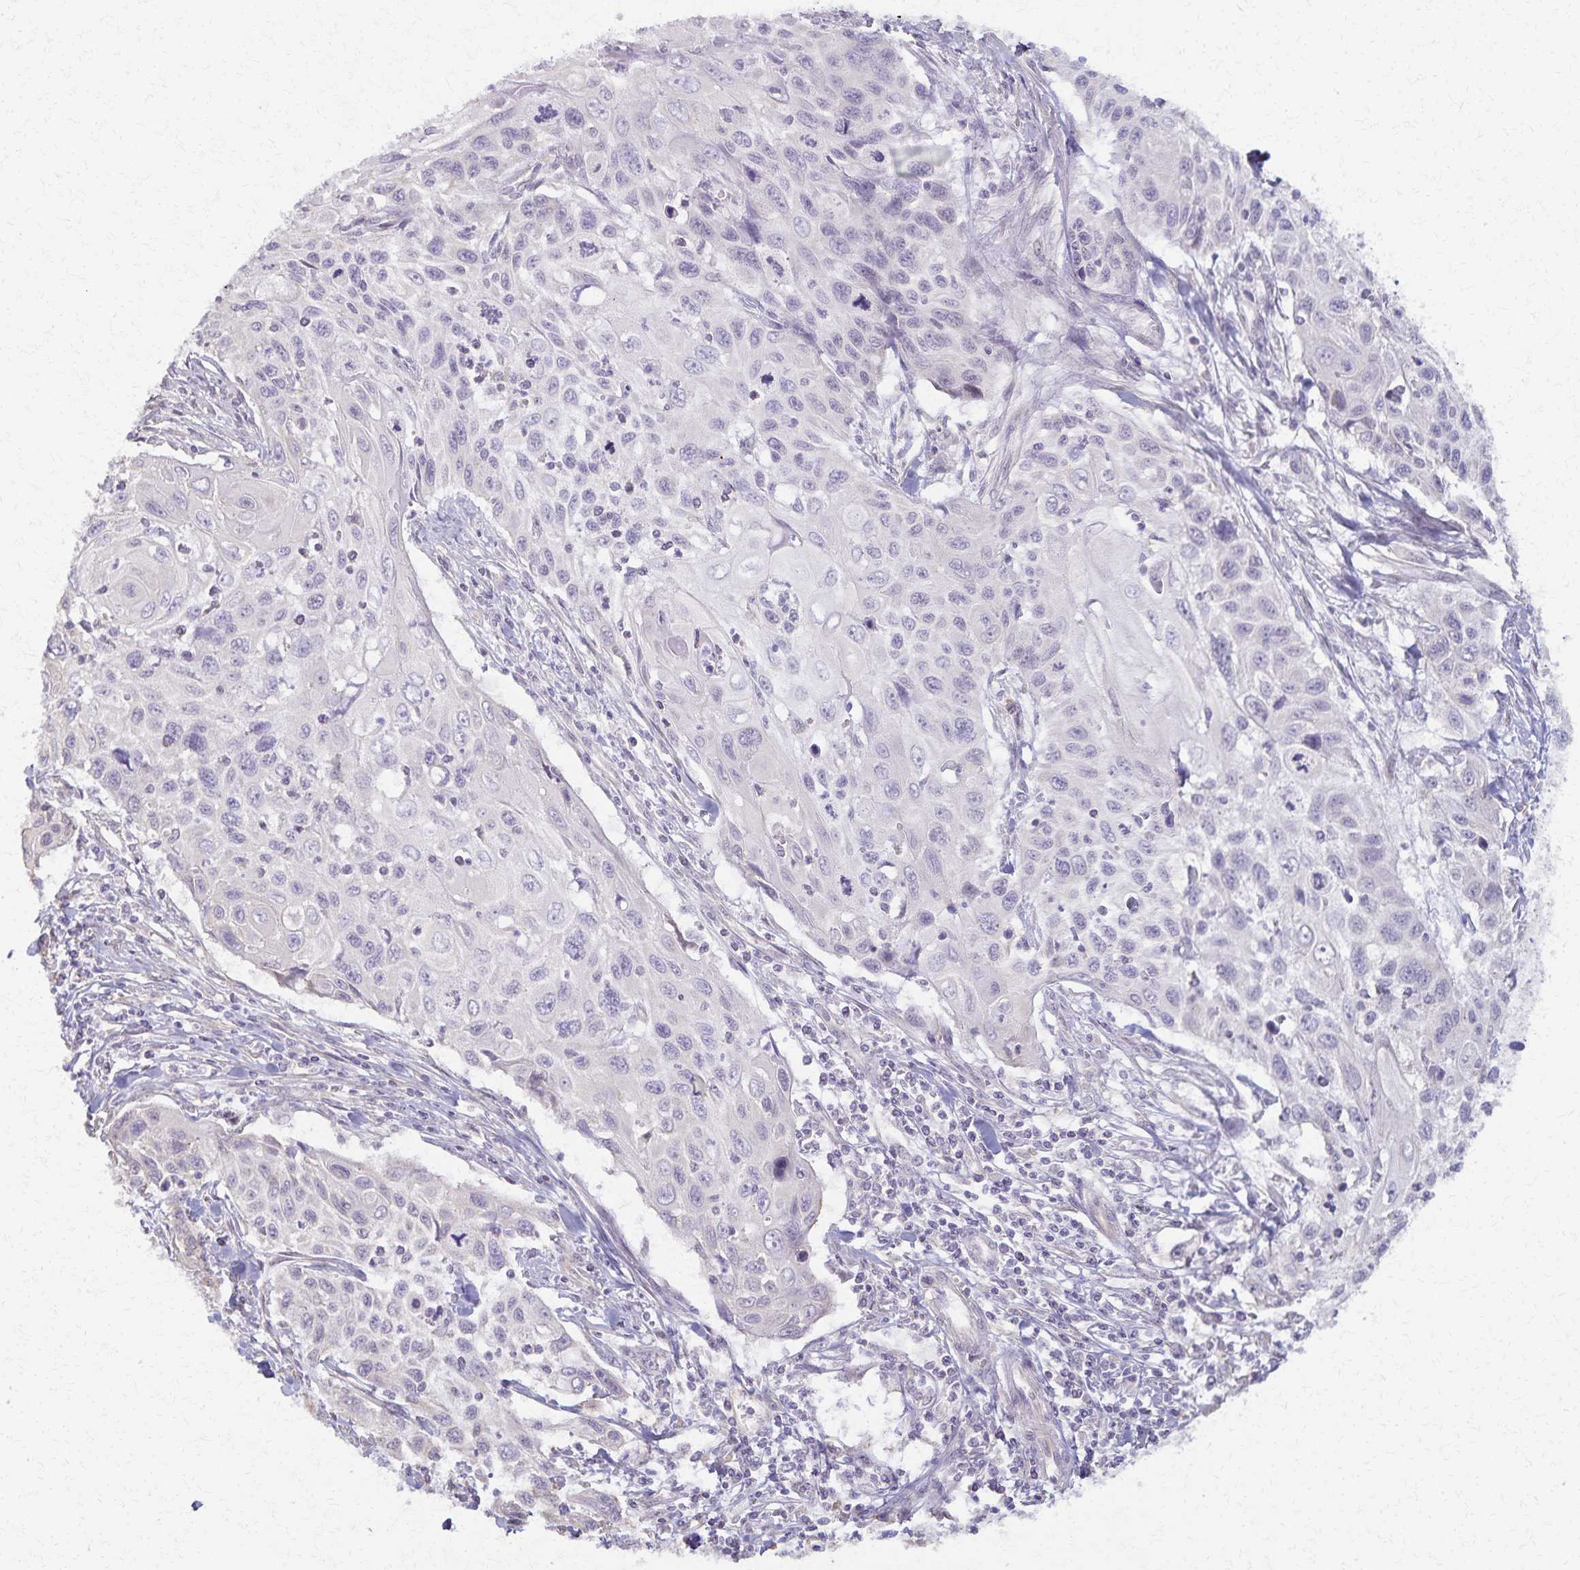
{"staining": {"intensity": "negative", "quantity": "none", "location": "none"}, "tissue": "cervical cancer", "cell_type": "Tumor cells", "image_type": "cancer", "snomed": [{"axis": "morphology", "description": "Squamous cell carcinoma, NOS"}, {"axis": "topography", "description": "Cervix"}], "caption": "Immunohistochemistry (IHC) photomicrograph of cervical cancer (squamous cell carcinoma) stained for a protein (brown), which reveals no expression in tumor cells.", "gene": "KISS1", "patient": {"sex": "female", "age": 70}}